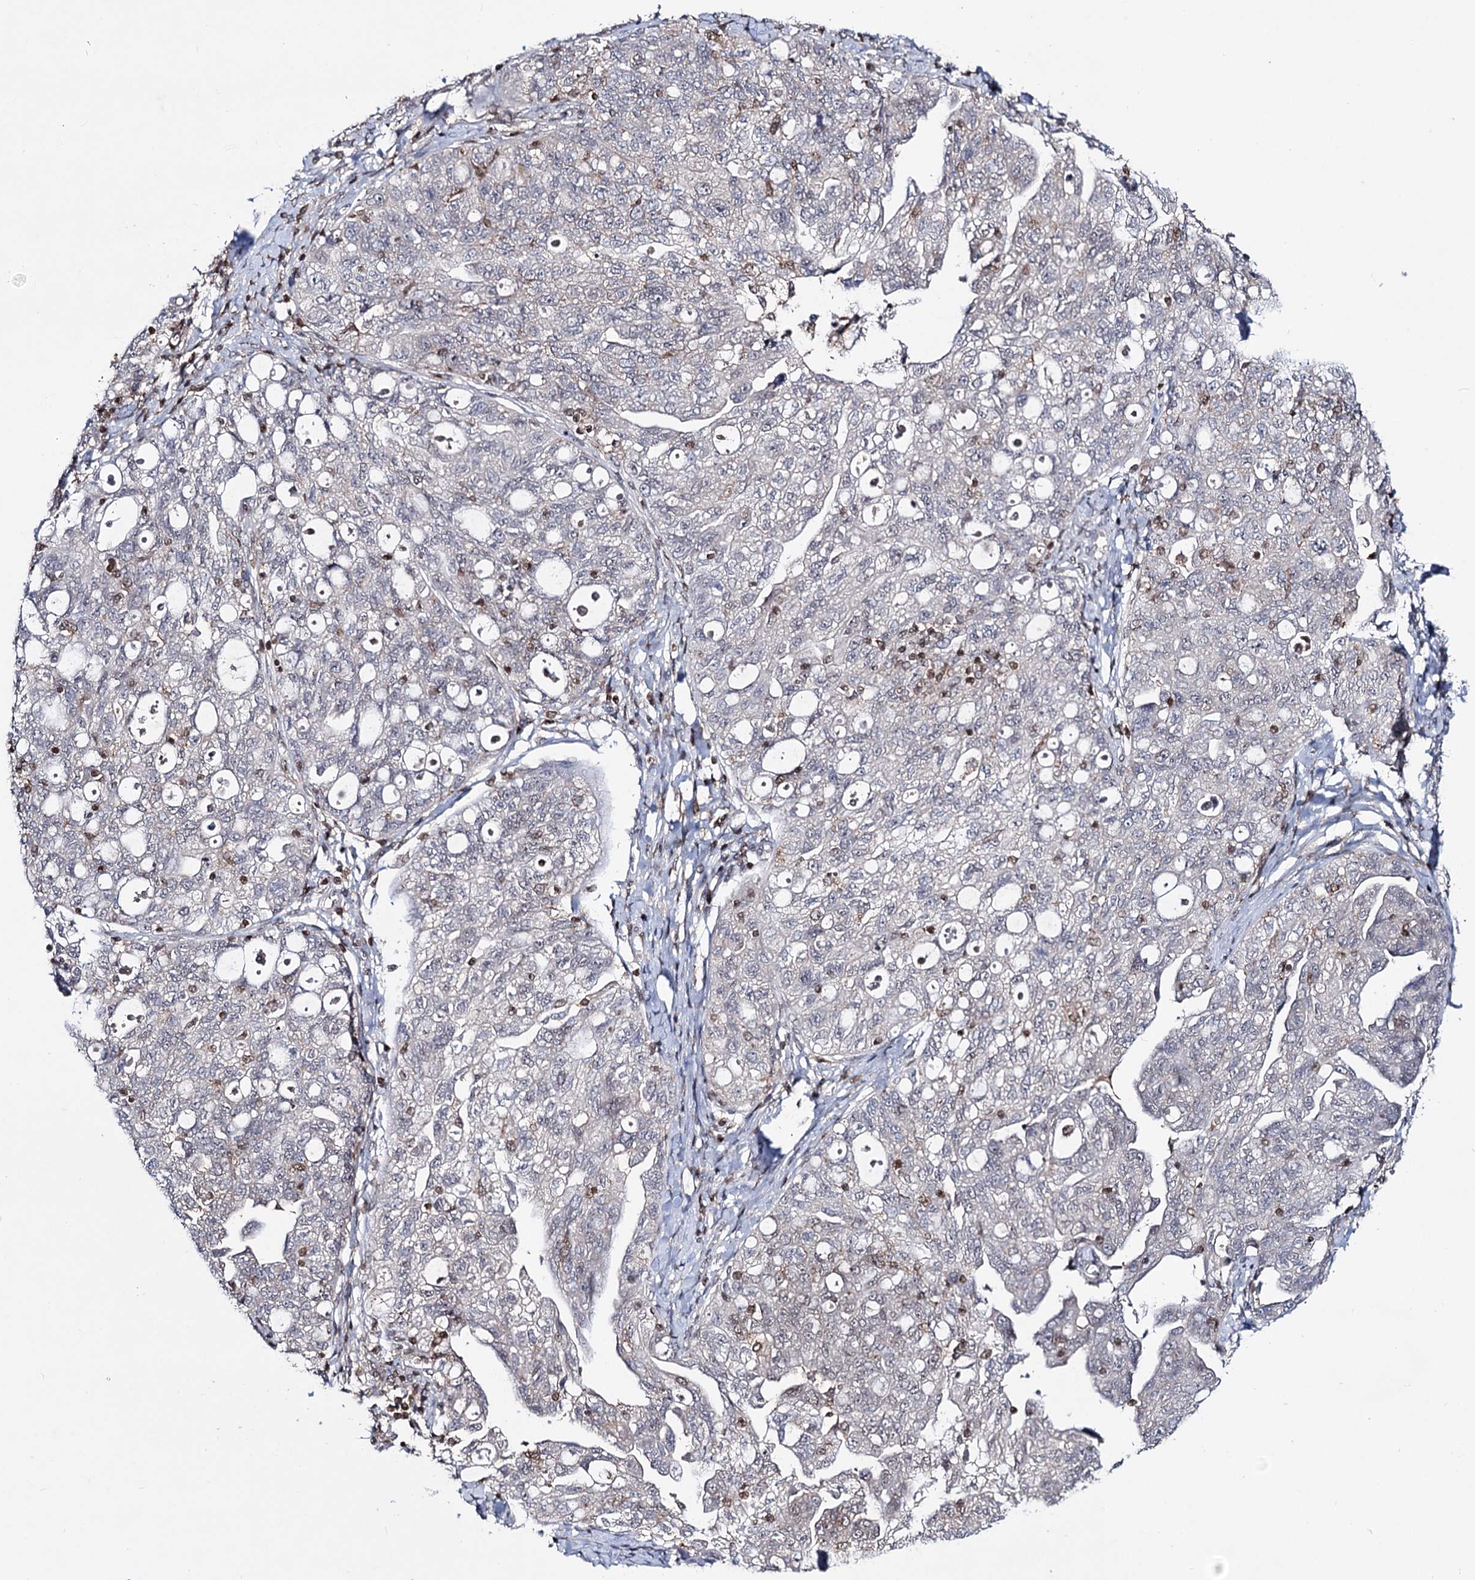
{"staining": {"intensity": "weak", "quantity": "<25%", "location": "nuclear"}, "tissue": "ovarian cancer", "cell_type": "Tumor cells", "image_type": "cancer", "snomed": [{"axis": "morphology", "description": "Carcinoma, NOS"}, {"axis": "morphology", "description": "Cystadenocarcinoma, serous, NOS"}, {"axis": "topography", "description": "Ovary"}], "caption": "Immunohistochemical staining of serous cystadenocarcinoma (ovarian) reveals no significant staining in tumor cells.", "gene": "SMCHD1", "patient": {"sex": "female", "age": 69}}